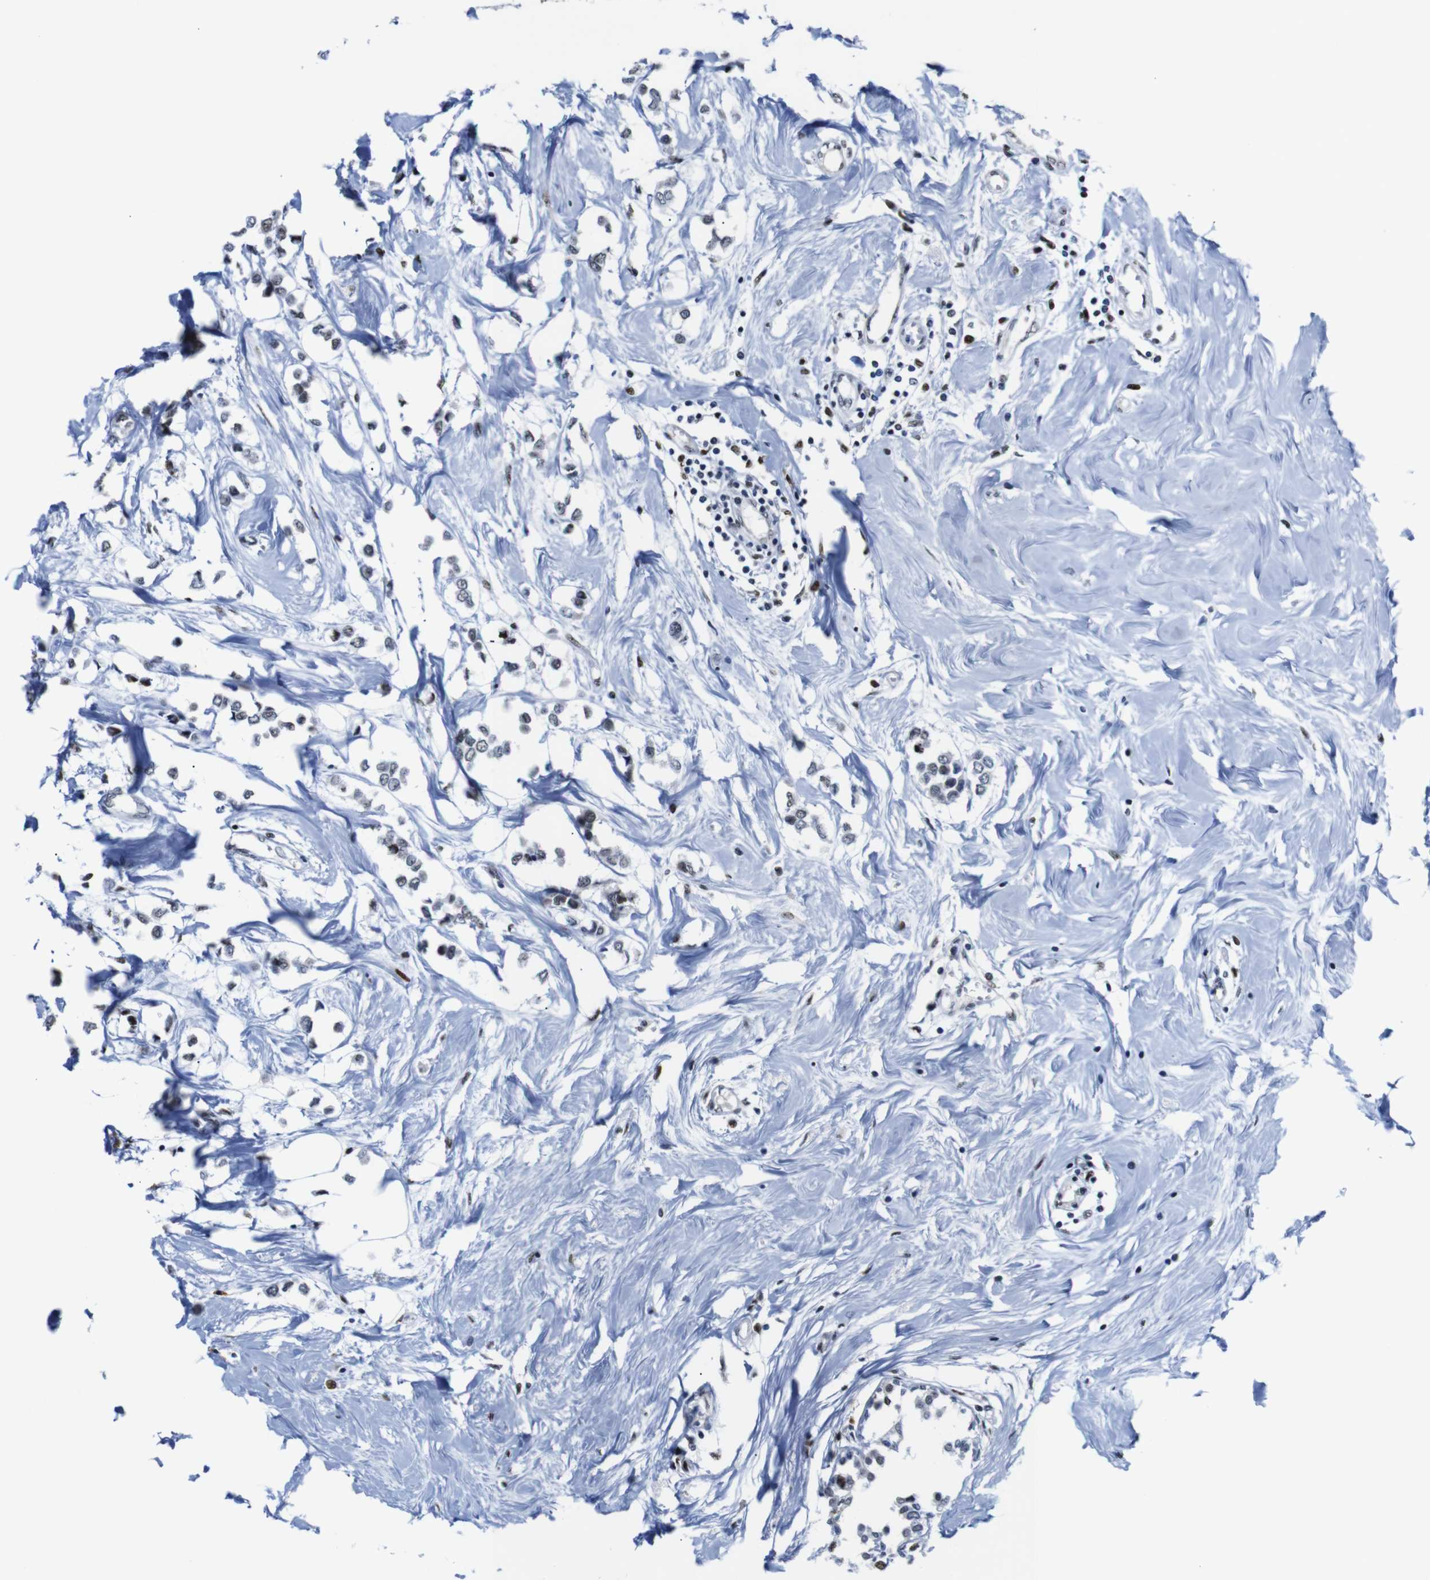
{"staining": {"intensity": "weak", "quantity": "25%-75%", "location": "nuclear"}, "tissue": "breast cancer", "cell_type": "Tumor cells", "image_type": "cancer", "snomed": [{"axis": "morphology", "description": "Lobular carcinoma"}, {"axis": "topography", "description": "Breast"}], "caption": "This histopathology image demonstrates IHC staining of breast cancer, with low weak nuclear expression in approximately 25%-75% of tumor cells.", "gene": "GATA6", "patient": {"sex": "female", "age": 51}}